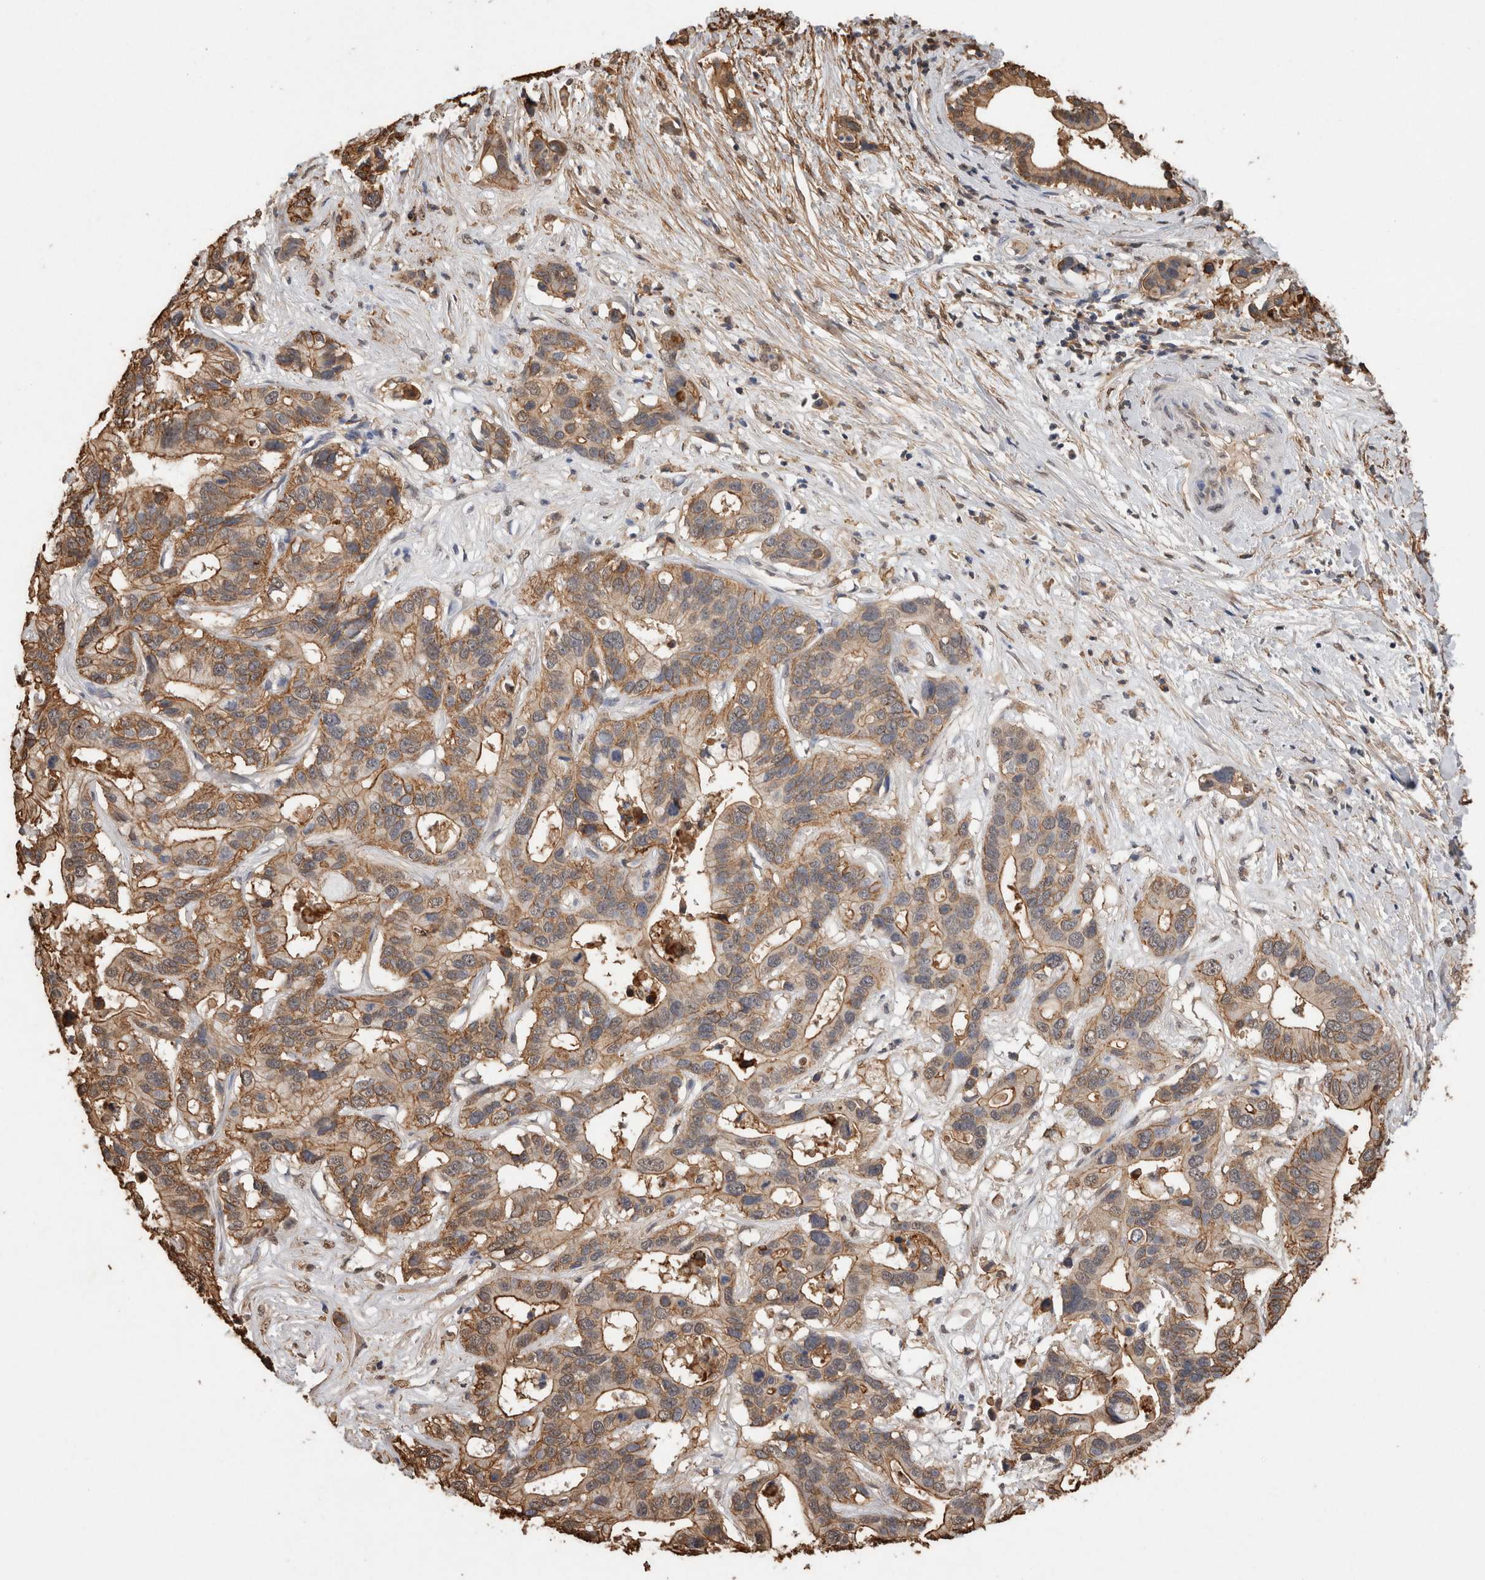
{"staining": {"intensity": "moderate", "quantity": ">75%", "location": "cytoplasmic/membranous"}, "tissue": "liver cancer", "cell_type": "Tumor cells", "image_type": "cancer", "snomed": [{"axis": "morphology", "description": "Cholangiocarcinoma"}, {"axis": "topography", "description": "Liver"}], "caption": "Immunohistochemistry (IHC) micrograph of liver cancer stained for a protein (brown), which shows medium levels of moderate cytoplasmic/membranous positivity in about >75% of tumor cells.", "gene": "S100A10", "patient": {"sex": "female", "age": 65}}